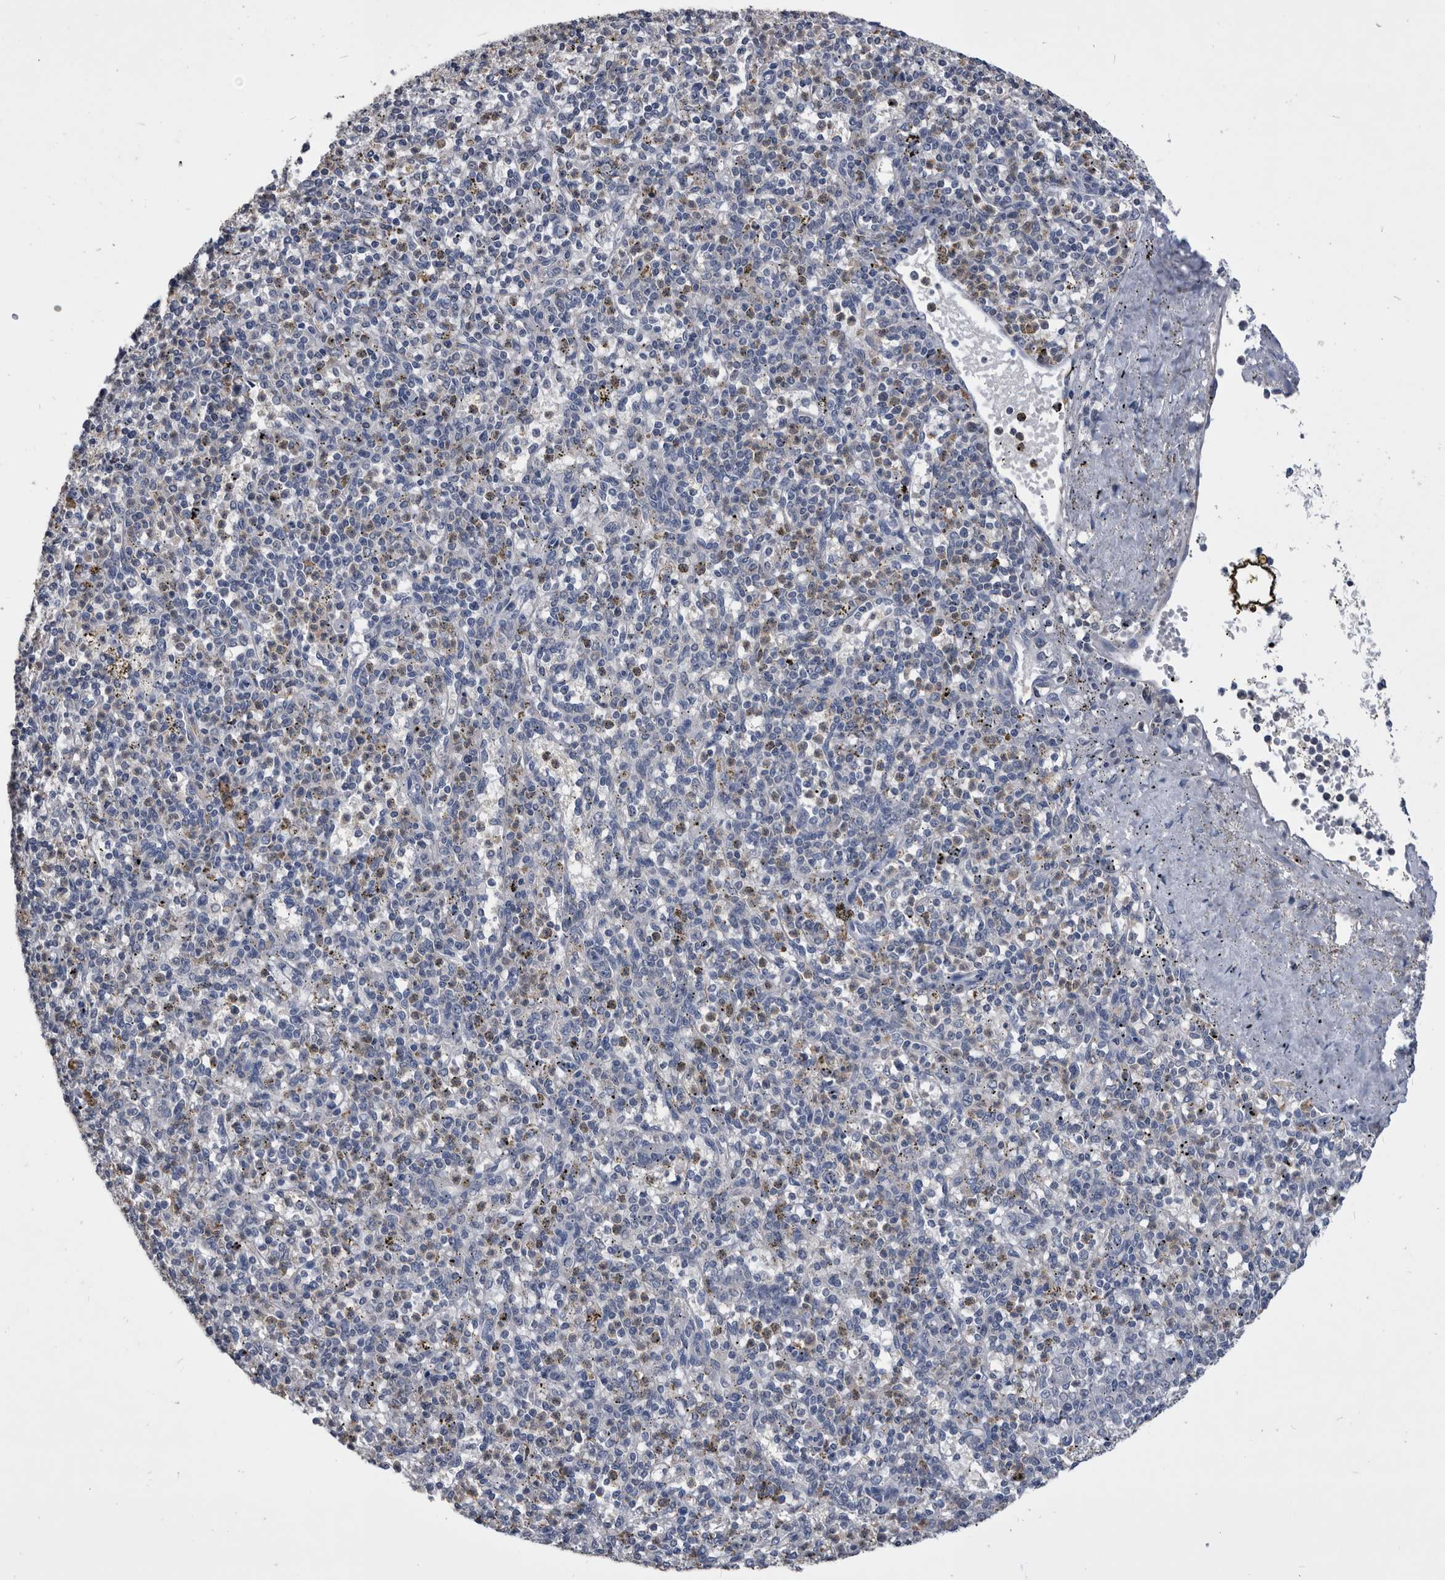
{"staining": {"intensity": "weak", "quantity": "<25%", "location": "cytoplasmic/membranous"}, "tissue": "spleen", "cell_type": "Cells in red pulp", "image_type": "normal", "snomed": [{"axis": "morphology", "description": "Normal tissue, NOS"}, {"axis": "topography", "description": "Spleen"}], "caption": "Immunohistochemistry image of normal spleen stained for a protein (brown), which demonstrates no expression in cells in red pulp. (DAB (3,3'-diaminobenzidine) immunohistochemistry (IHC) with hematoxylin counter stain).", "gene": "PDXK", "patient": {"sex": "male", "age": 72}}